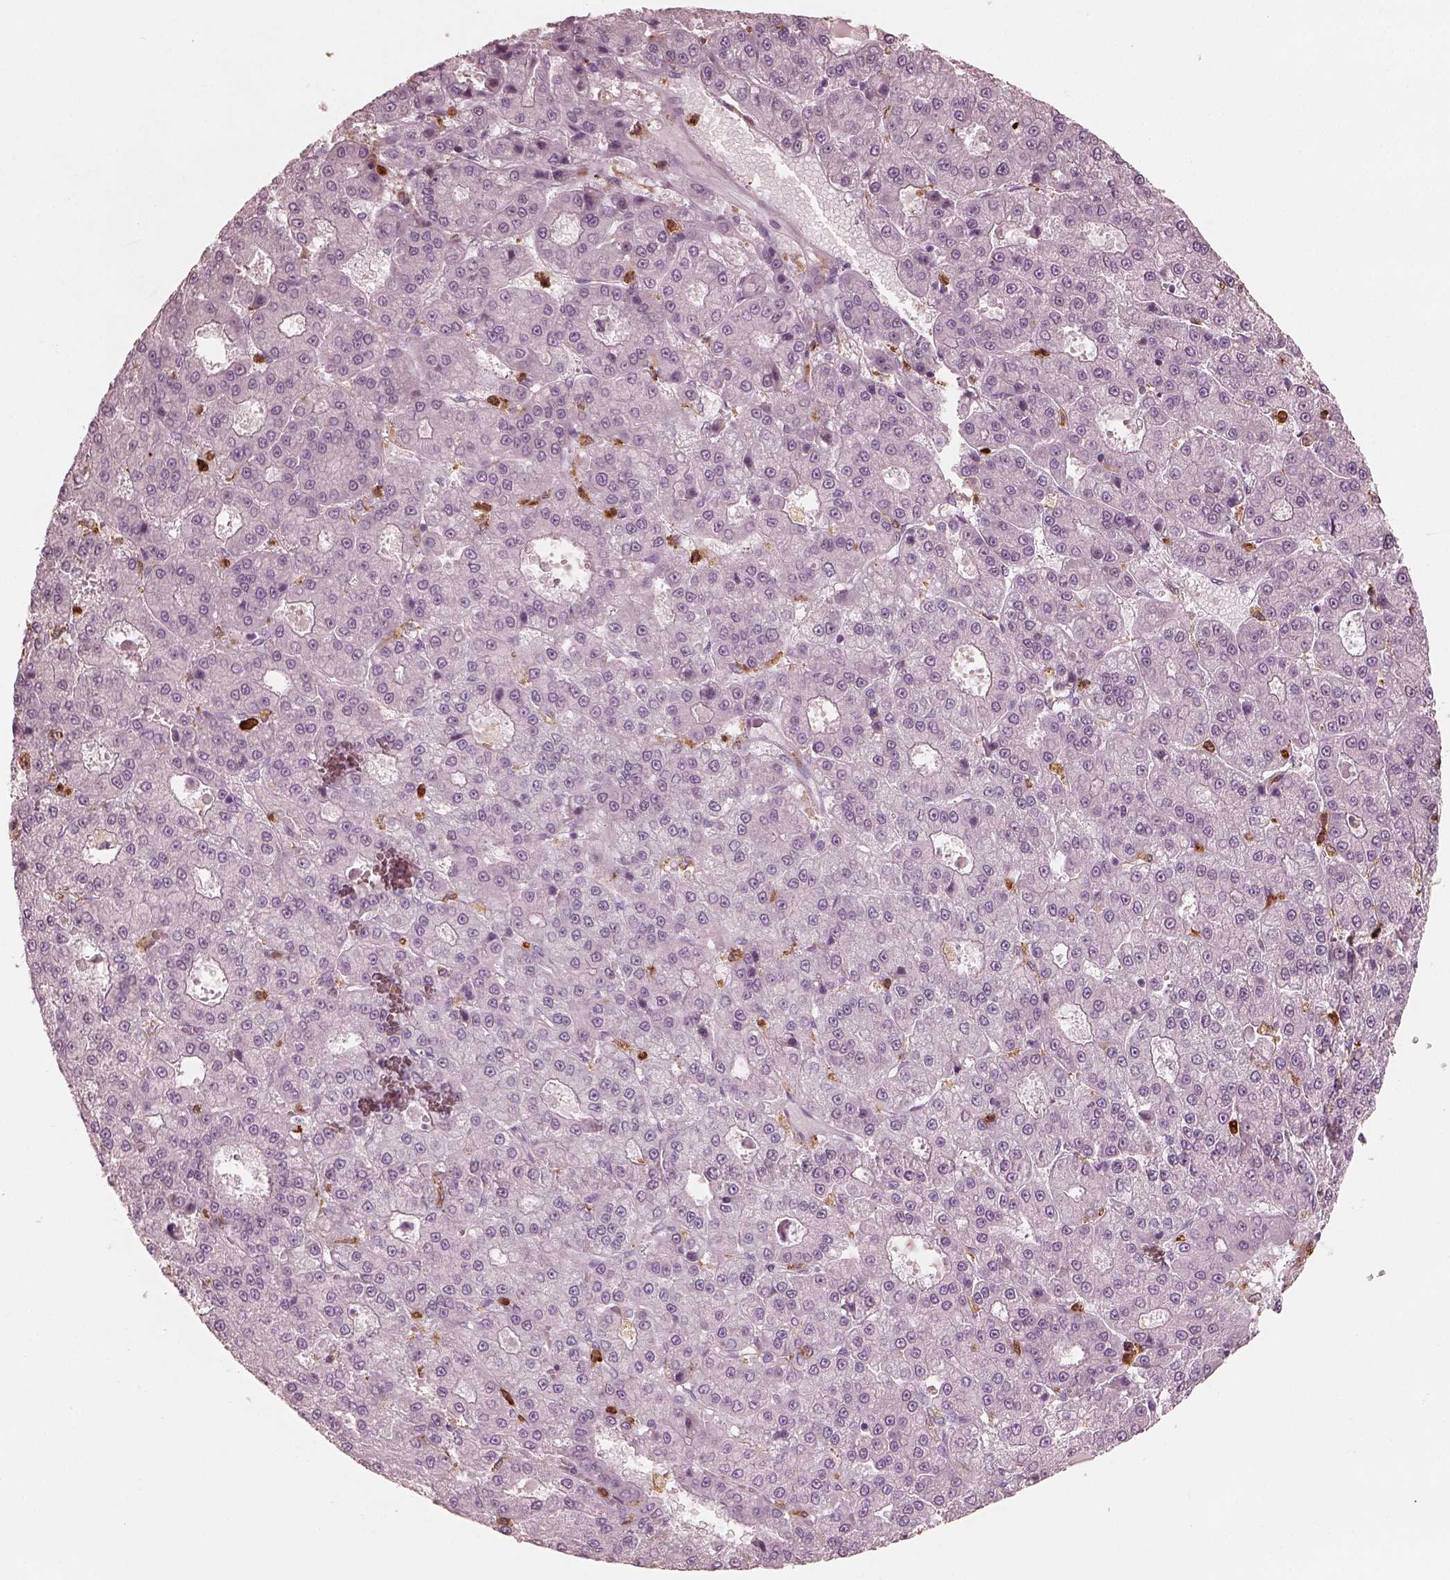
{"staining": {"intensity": "negative", "quantity": "none", "location": "none"}, "tissue": "liver cancer", "cell_type": "Tumor cells", "image_type": "cancer", "snomed": [{"axis": "morphology", "description": "Carcinoma, Hepatocellular, NOS"}, {"axis": "topography", "description": "Liver"}], "caption": "A high-resolution micrograph shows immunohistochemistry (IHC) staining of hepatocellular carcinoma (liver), which displays no significant positivity in tumor cells.", "gene": "ALOX5", "patient": {"sex": "male", "age": 70}}